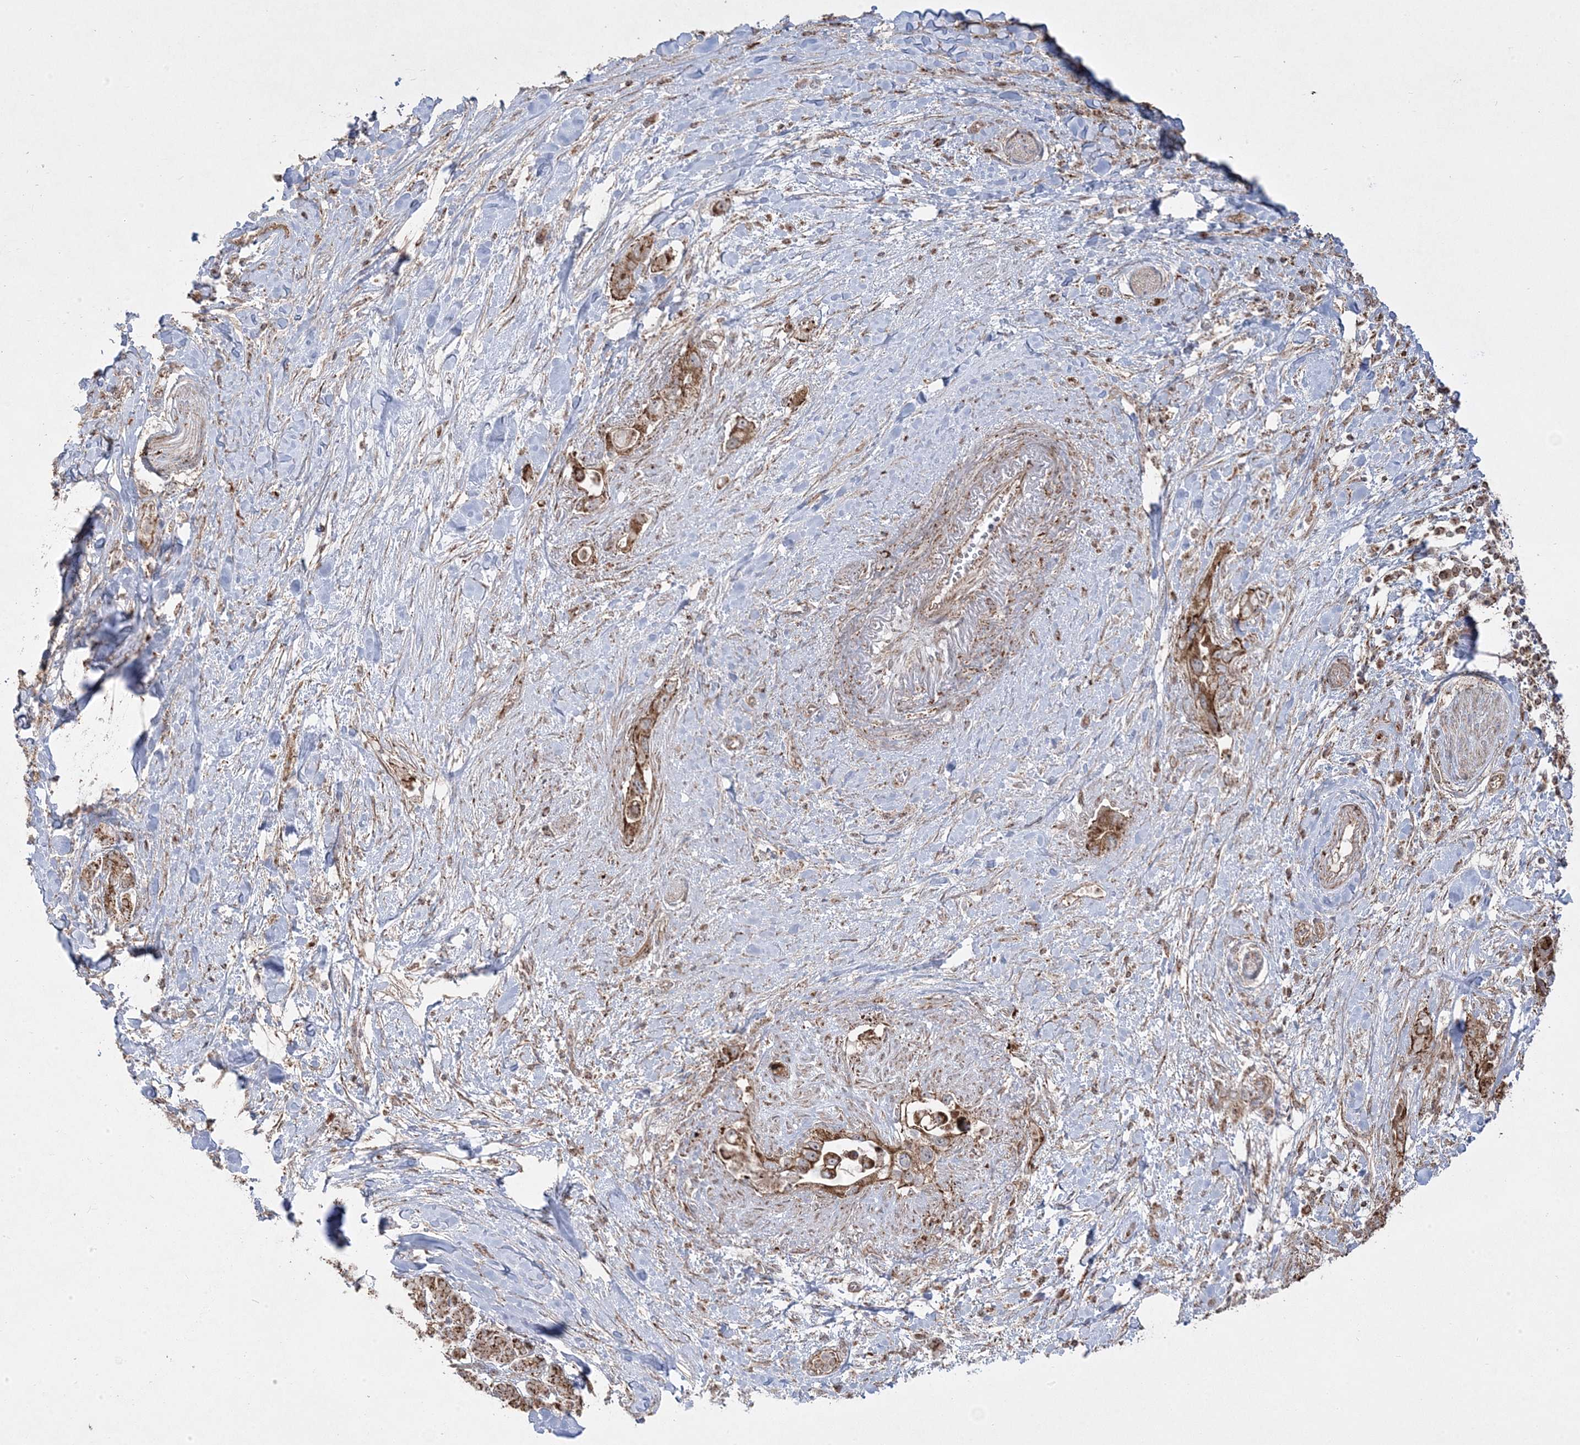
{"staining": {"intensity": "strong", "quantity": ">75%", "location": "cytoplasmic/membranous"}, "tissue": "pancreatic cancer", "cell_type": "Tumor cells", "image_type": "cancer", "snomed": [{"axis": "morphology", "description": "Inflammation, NOS"}, {"axis": "morphology", "description": "Adenocarcinoma, NOS"}, {"axis": "topography", "description": "Pancreas"}], "caption": "Pancreatic cancer (adenocarcinoma) tissue shows strong cytoplasmic/membranous positivity in approximately >75% of tumor cells, visualized by immunohistochemistry.", "gene": "CLUAP1", "patient": {"sex": "female", "age": 56}}